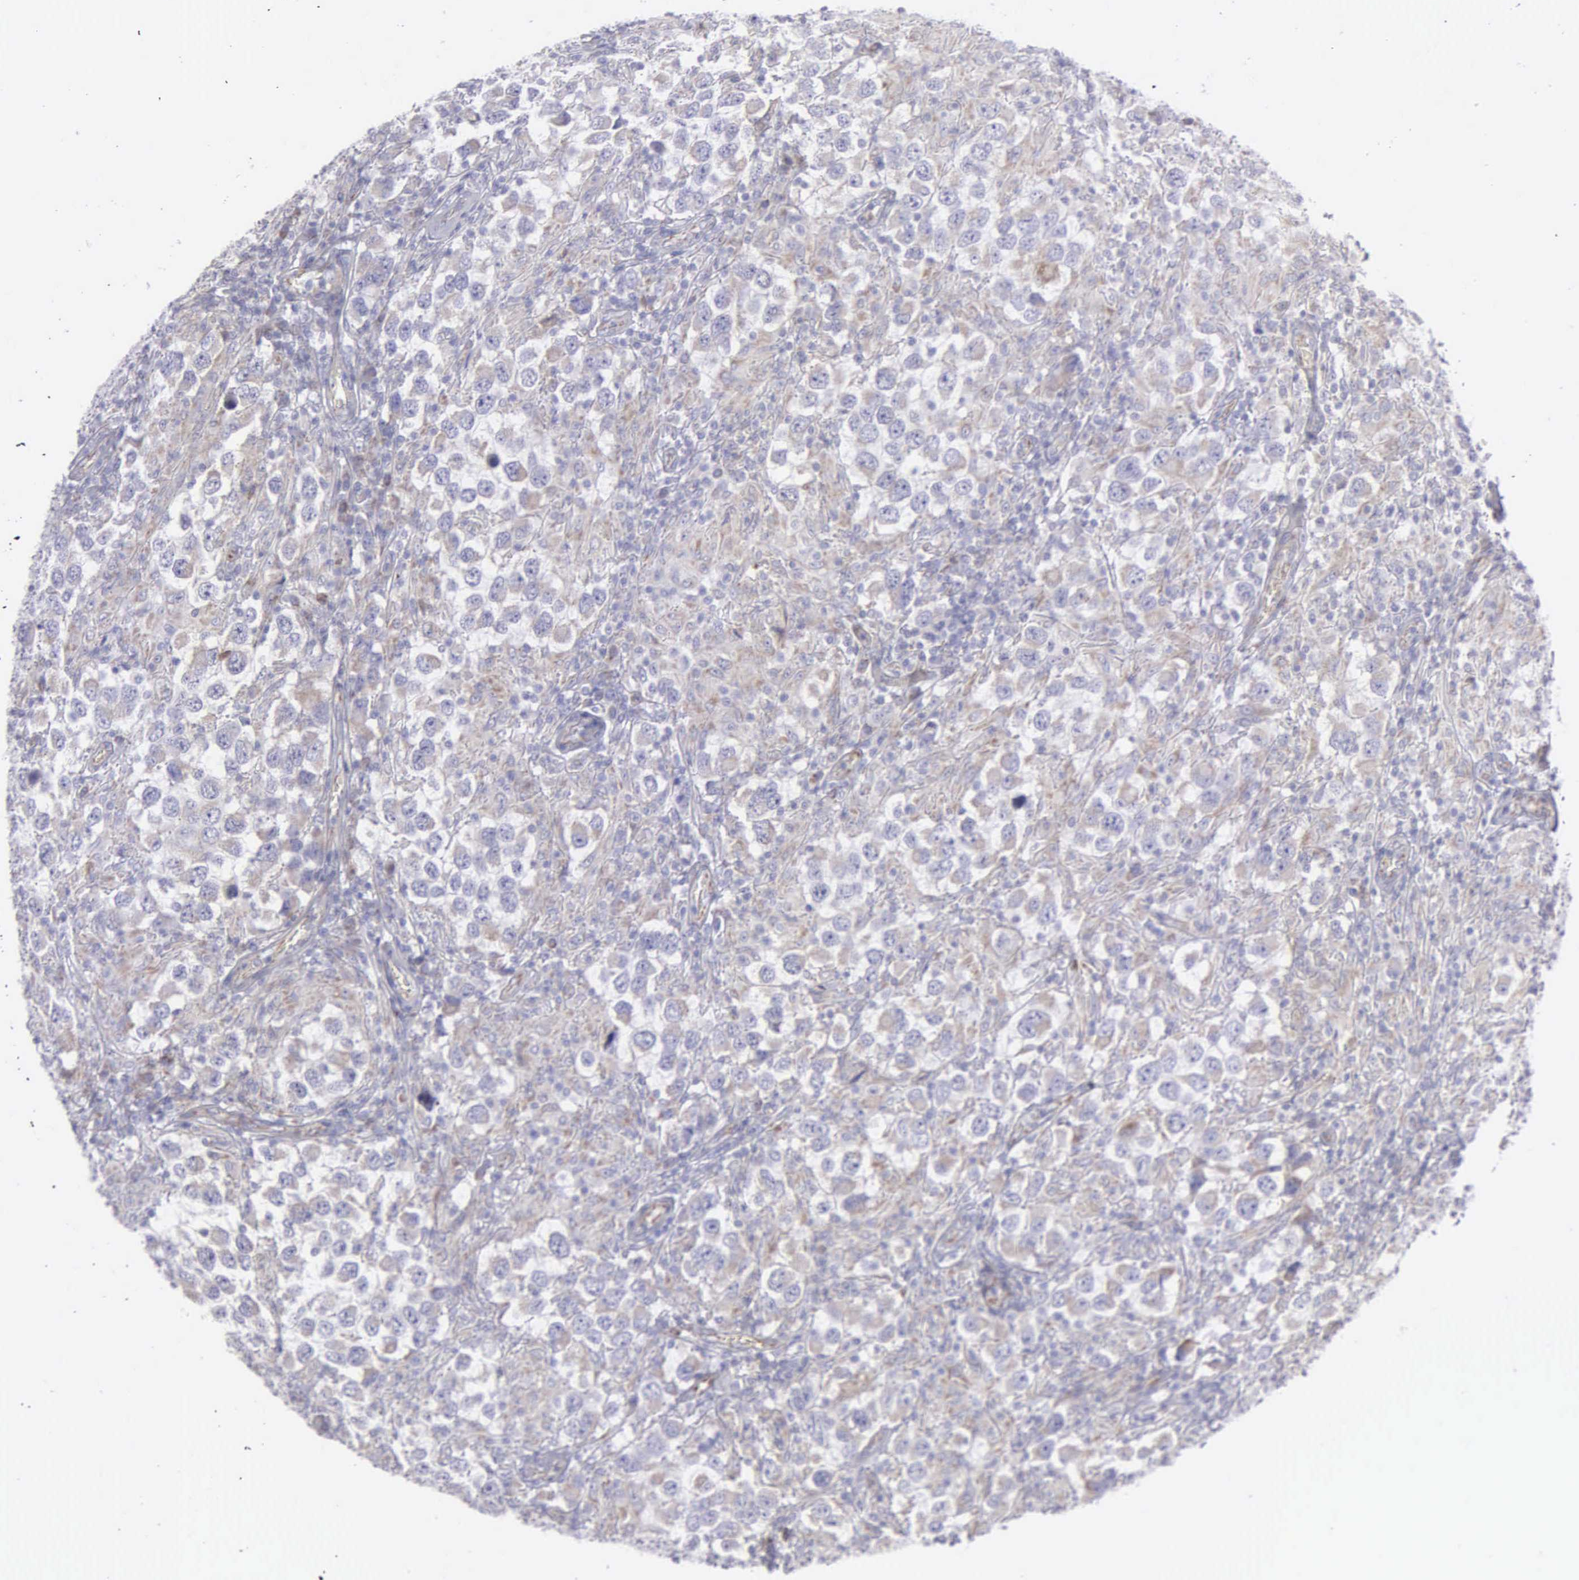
{"staining": {"intensity": "weak", "quantity": "<25%", "location": "cytoplasmic/membranous"}, "tissue": "testis cancer", "cell_type": "Tumor cells", "image_type": "cancer", "snomed": [{"axis": "morphology", "description": "Carcinoma, Embryonal, NOS"}, {"axis": "topography", "description": "Testis"}], "caption": "Tumor cells show no significant protein positivity in testis cancer (embryonal carcinoma).", "gene": "SYNJ2BP", "patient": {"sex": "male", "age": 21}}